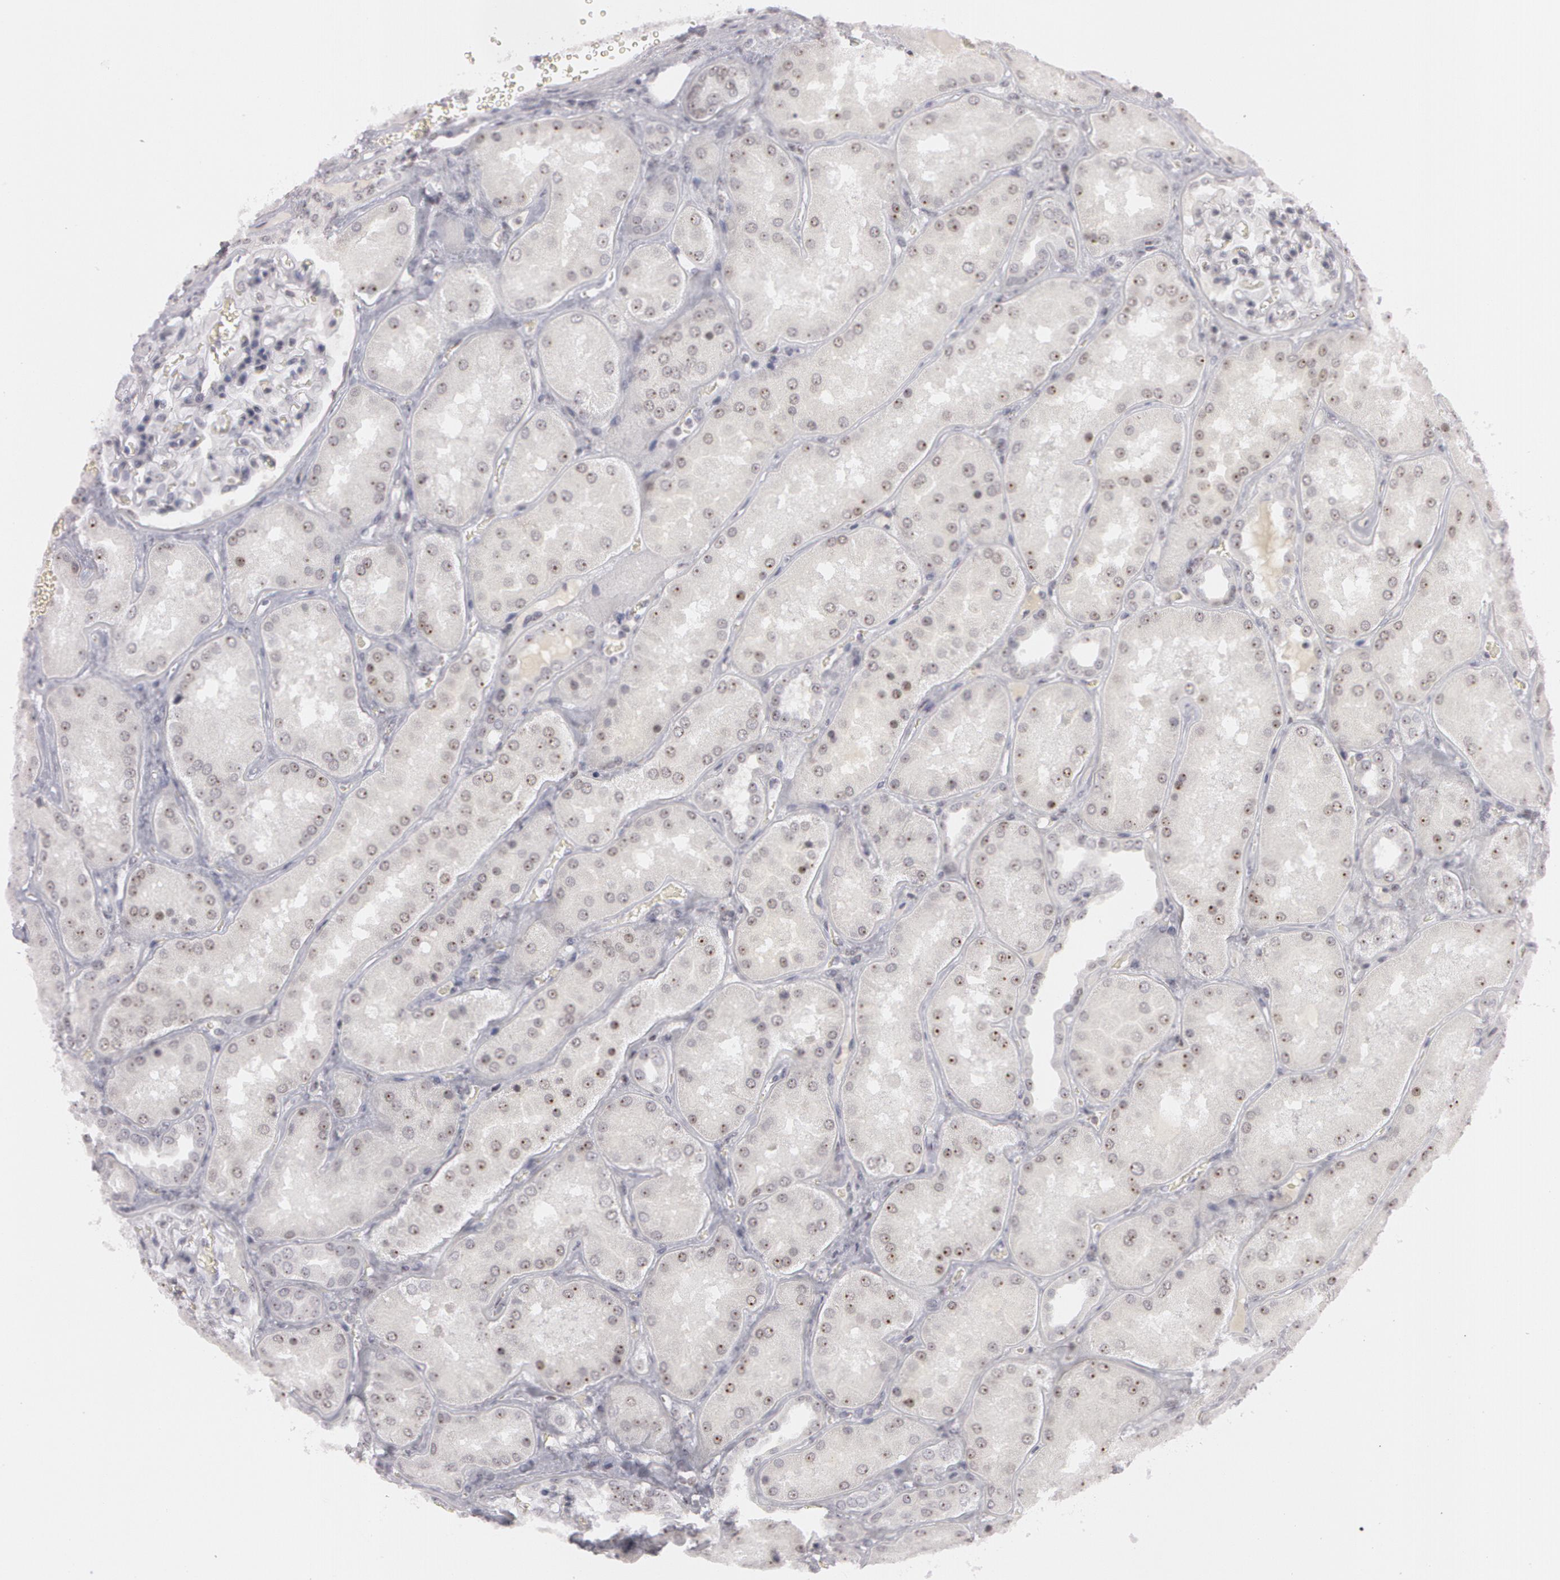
{"staining": {"intensity": "negative", "quantity": "none", "location": "none"}, "tissue": "kidney", "cell_type": "Cells in glomeruli", "image_type": "normal", "snomed": [{"axis": "morphology", "description": "Normal tissue, NOS"}, {"axis": "topography", "description": "Kidney"}], "caption": "High power microscopy photomicrograph of an immunohistochemistry image of benign kidney, revealing no significant staining in cells in glomeruli. (DAB (3,3'-diaminobenzidine) immunohistochemistry, high magnification).", "gene": "FBL", "patient": {"sex": "female", "age": 56}}